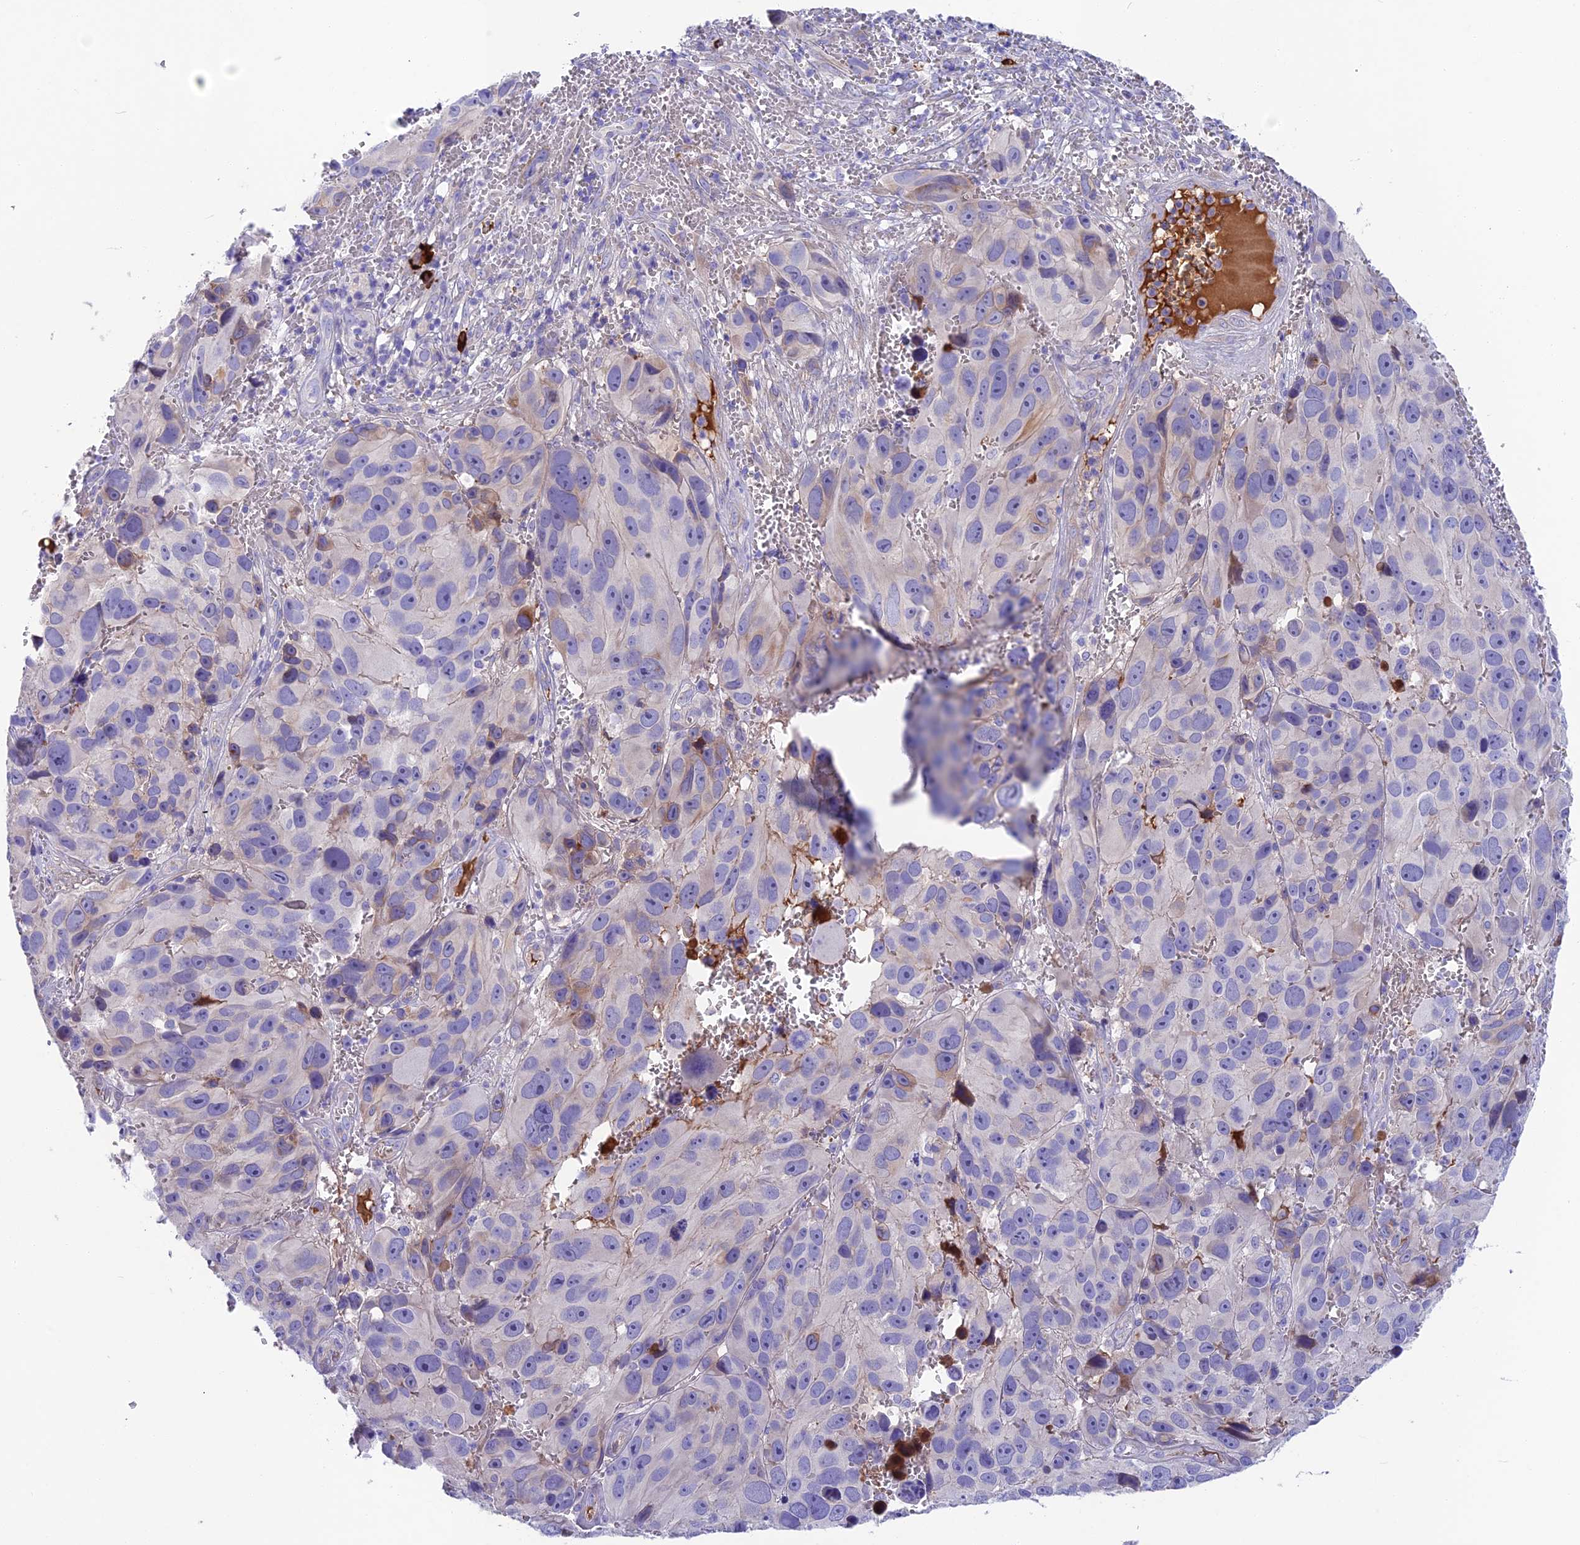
{"staining": {"intensity": "negative", "quantity": "none", "location": "none"}, "tissue": "melanoma", "cell_type": "Tumor cells", "image_type": "cancer", "snomed": [{"axis": "morphology", "description": "Malignant melanoma, NOS"}, {"axis": "topography", "description": "Skin"}], "caption": "A high-resolution image shows immunohistochemistry staining of malignant melanoma, which shows no significant expression in tumor cells. The staining is performed using DAB (3,3'-diaminobenzidine) brown chromogen with nuclei counter-stained in using hematoxylin.", "gene": "SNAP91", "patient": {"sex": "male", "age": 84}}